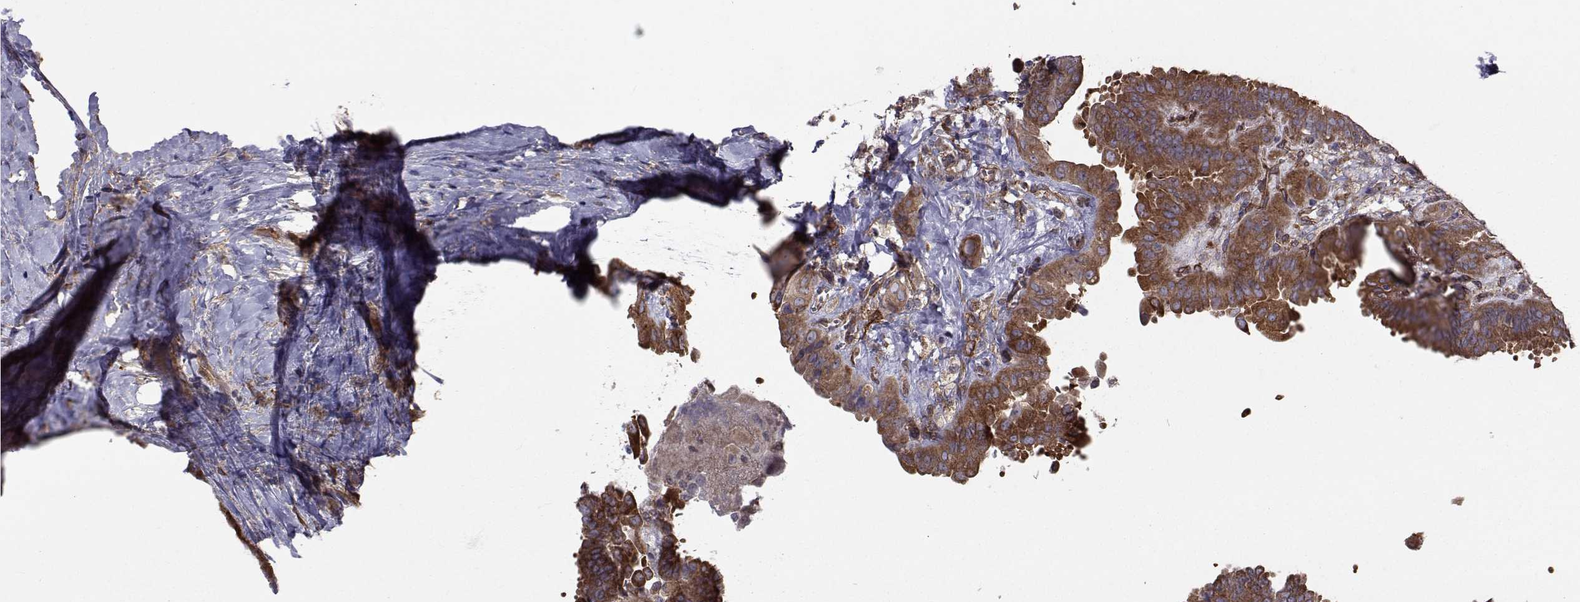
{"staining": {"intensity": "strong", "quantity": "25%-75%", "location": "cytoplasmic/membranous"}, "tissue": "thyroid cancer", "cell_type": "Tumor cells", "image_type": "cancer", "snomed": [{"axis": "morphology", "description": "Papillary adenocarcinoma, NOS"}, {"axis": "topography", "description": "Thyroid gland"}], "caption": "Immunohistochemical staining of thyroid cancer (papillary adenocarcinoma) shows high levels of strong cytoplasmic/membranous positivity in approximately 25%-75% of tumor cells. The protein of interest is stained brown, and the nuclei are stained in blue (DAB IHC with brightfield microscopy, high magnification).", "gene": "TRIP10", "patient": {"sex": "female", "age": 37}}